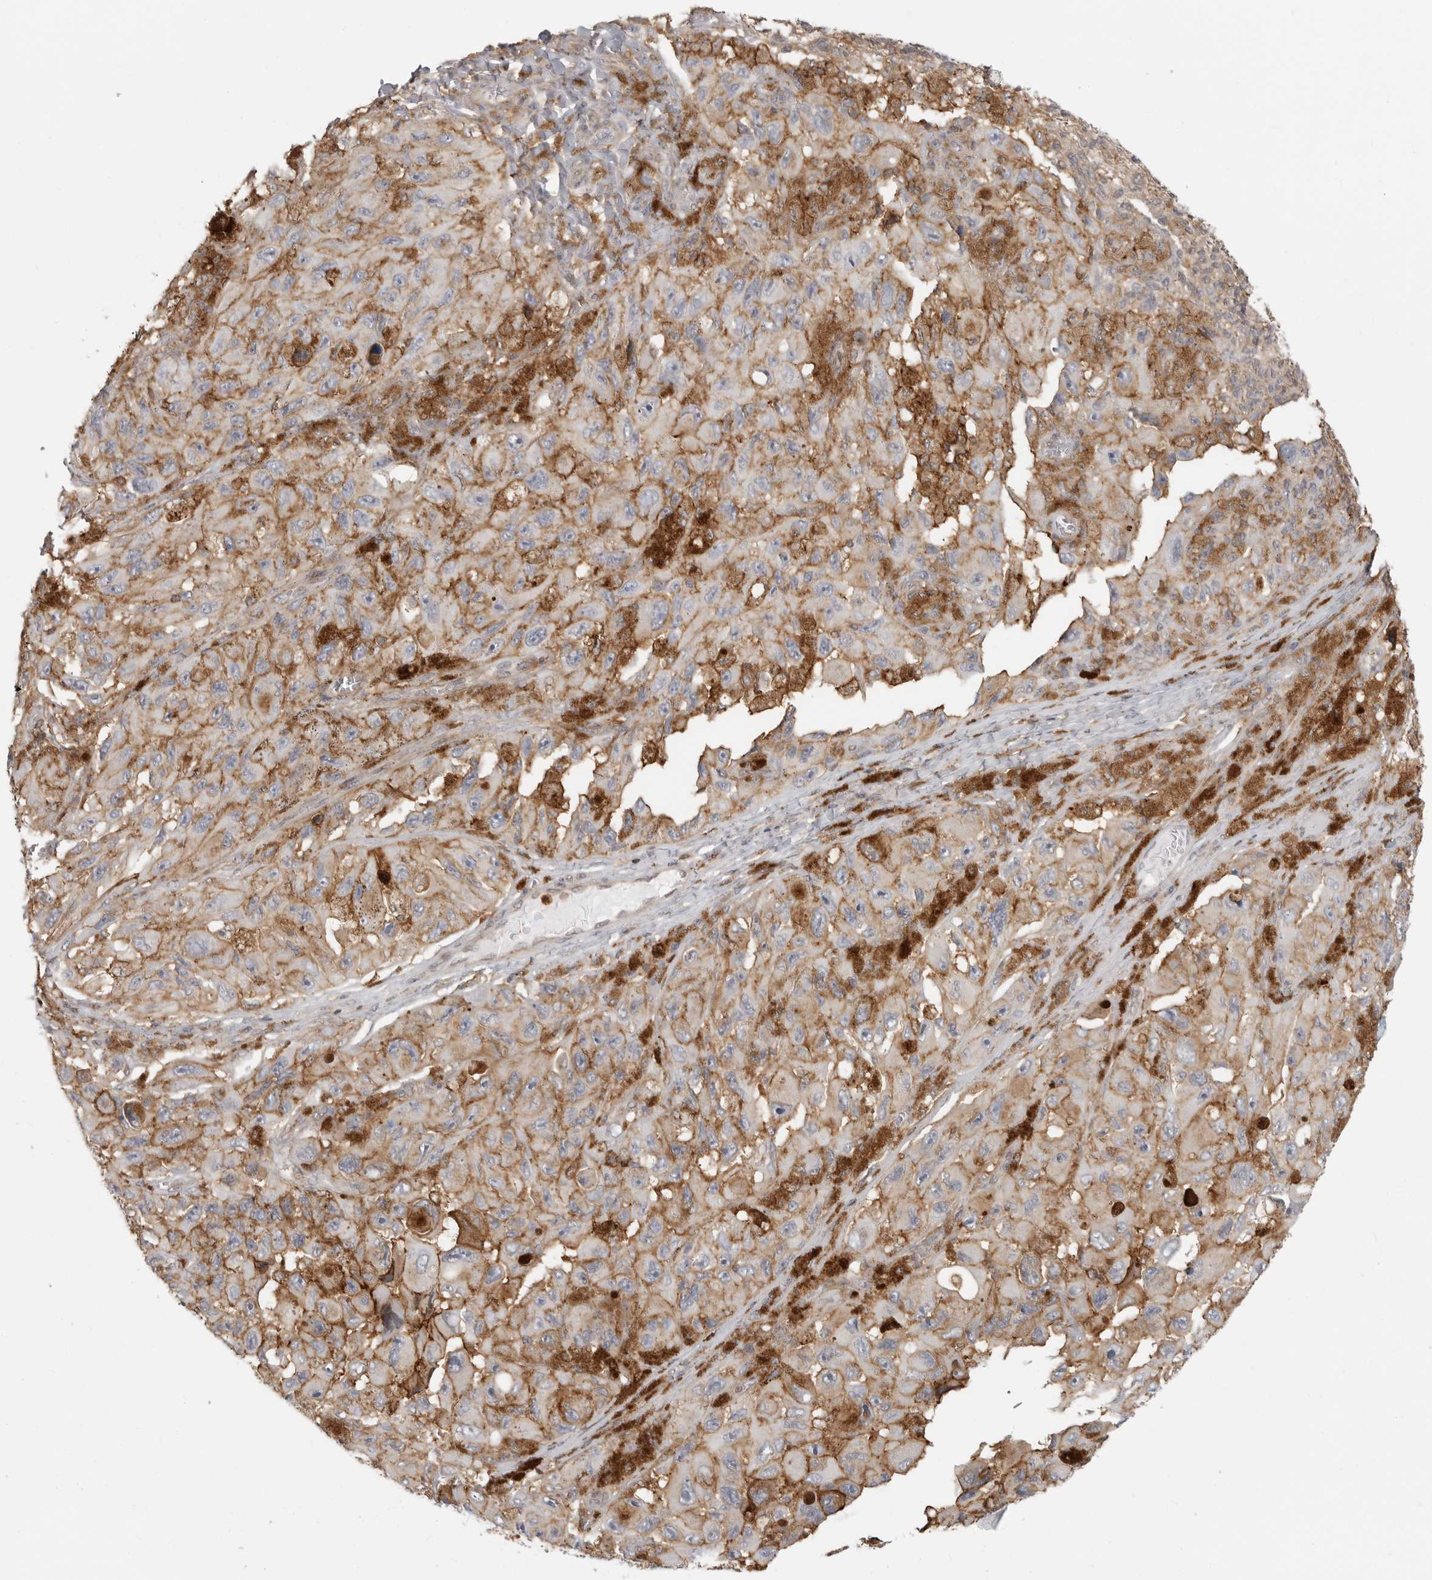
{"staining": {"intensity": "negative", "quantity": "none", "location": "none"}, "tissue": "melanoma", "cell_type": "Tumor cells", "image_type": "cancer", "snomed": [{"axis": "morphology", "description": "Malignant melanoma, NOS"}, {"axis": "topography", "description": "Skin"}], "caption": "IHC photomicrograph of malignant melanoma stained for a protein (brown), which displays no positivity in tumor cells.", "gene": "ANXA11", "patient": {"sex": "female", "age": 73}}